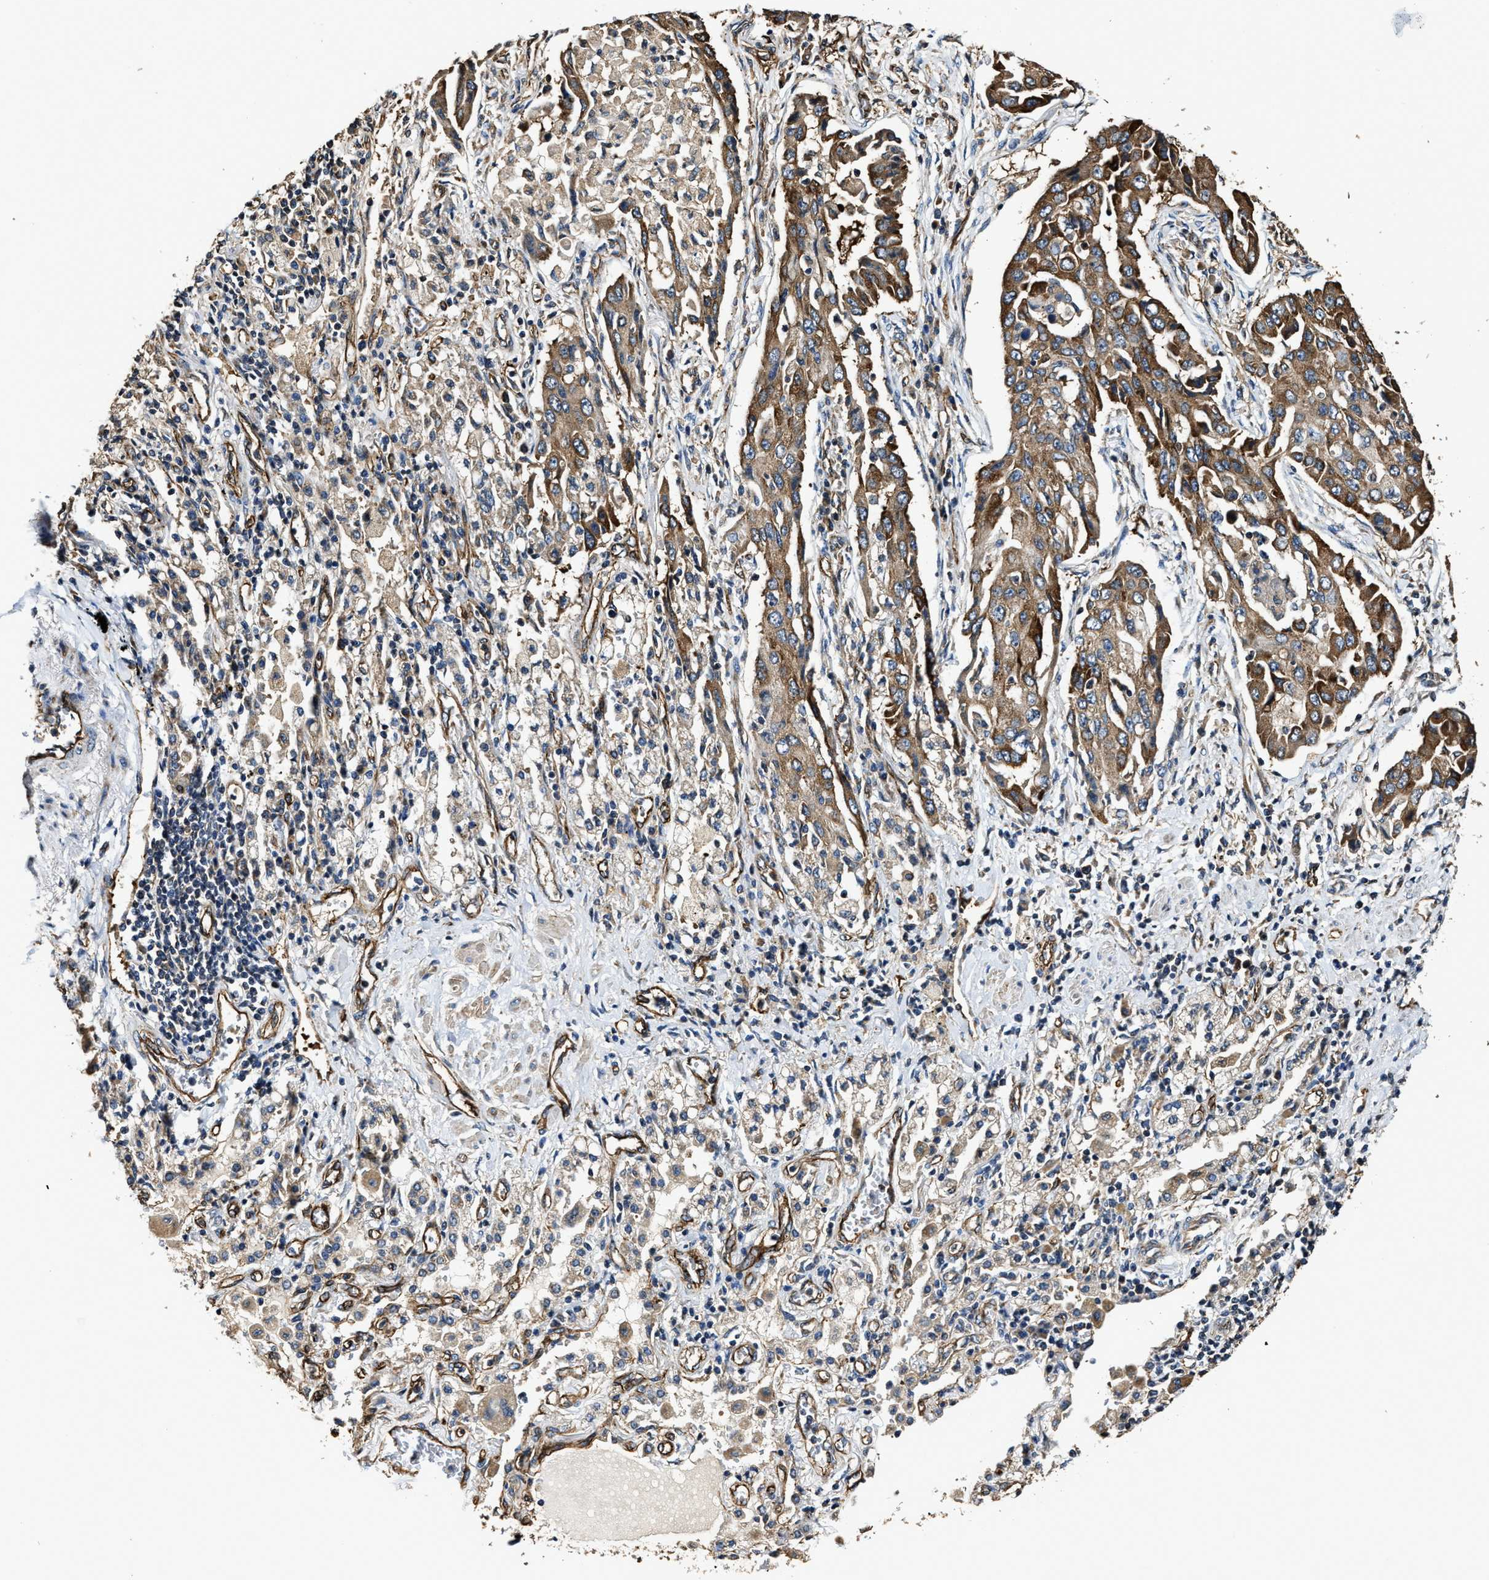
{"staining": {"intensity": "moderate", "quantity": ">75%", "location": "cytoplasmic/membranous"}, "tissue": "lung cancer", "cell_type": "Tumor cells", "image_type": "cancer", "snomed": [{"axis": "morphology", "description": "Adenocarcinoma, NOS"}, {"axis": "topography", "description": "Lung"}], "caption": "Protein staining of lung cancer tissue demonstrates moderate cytoplasmic/membranous expression in about >75% of tumor cells.", "gene": "GFRA3", "patient": {"sex": "female", "age": 65}}